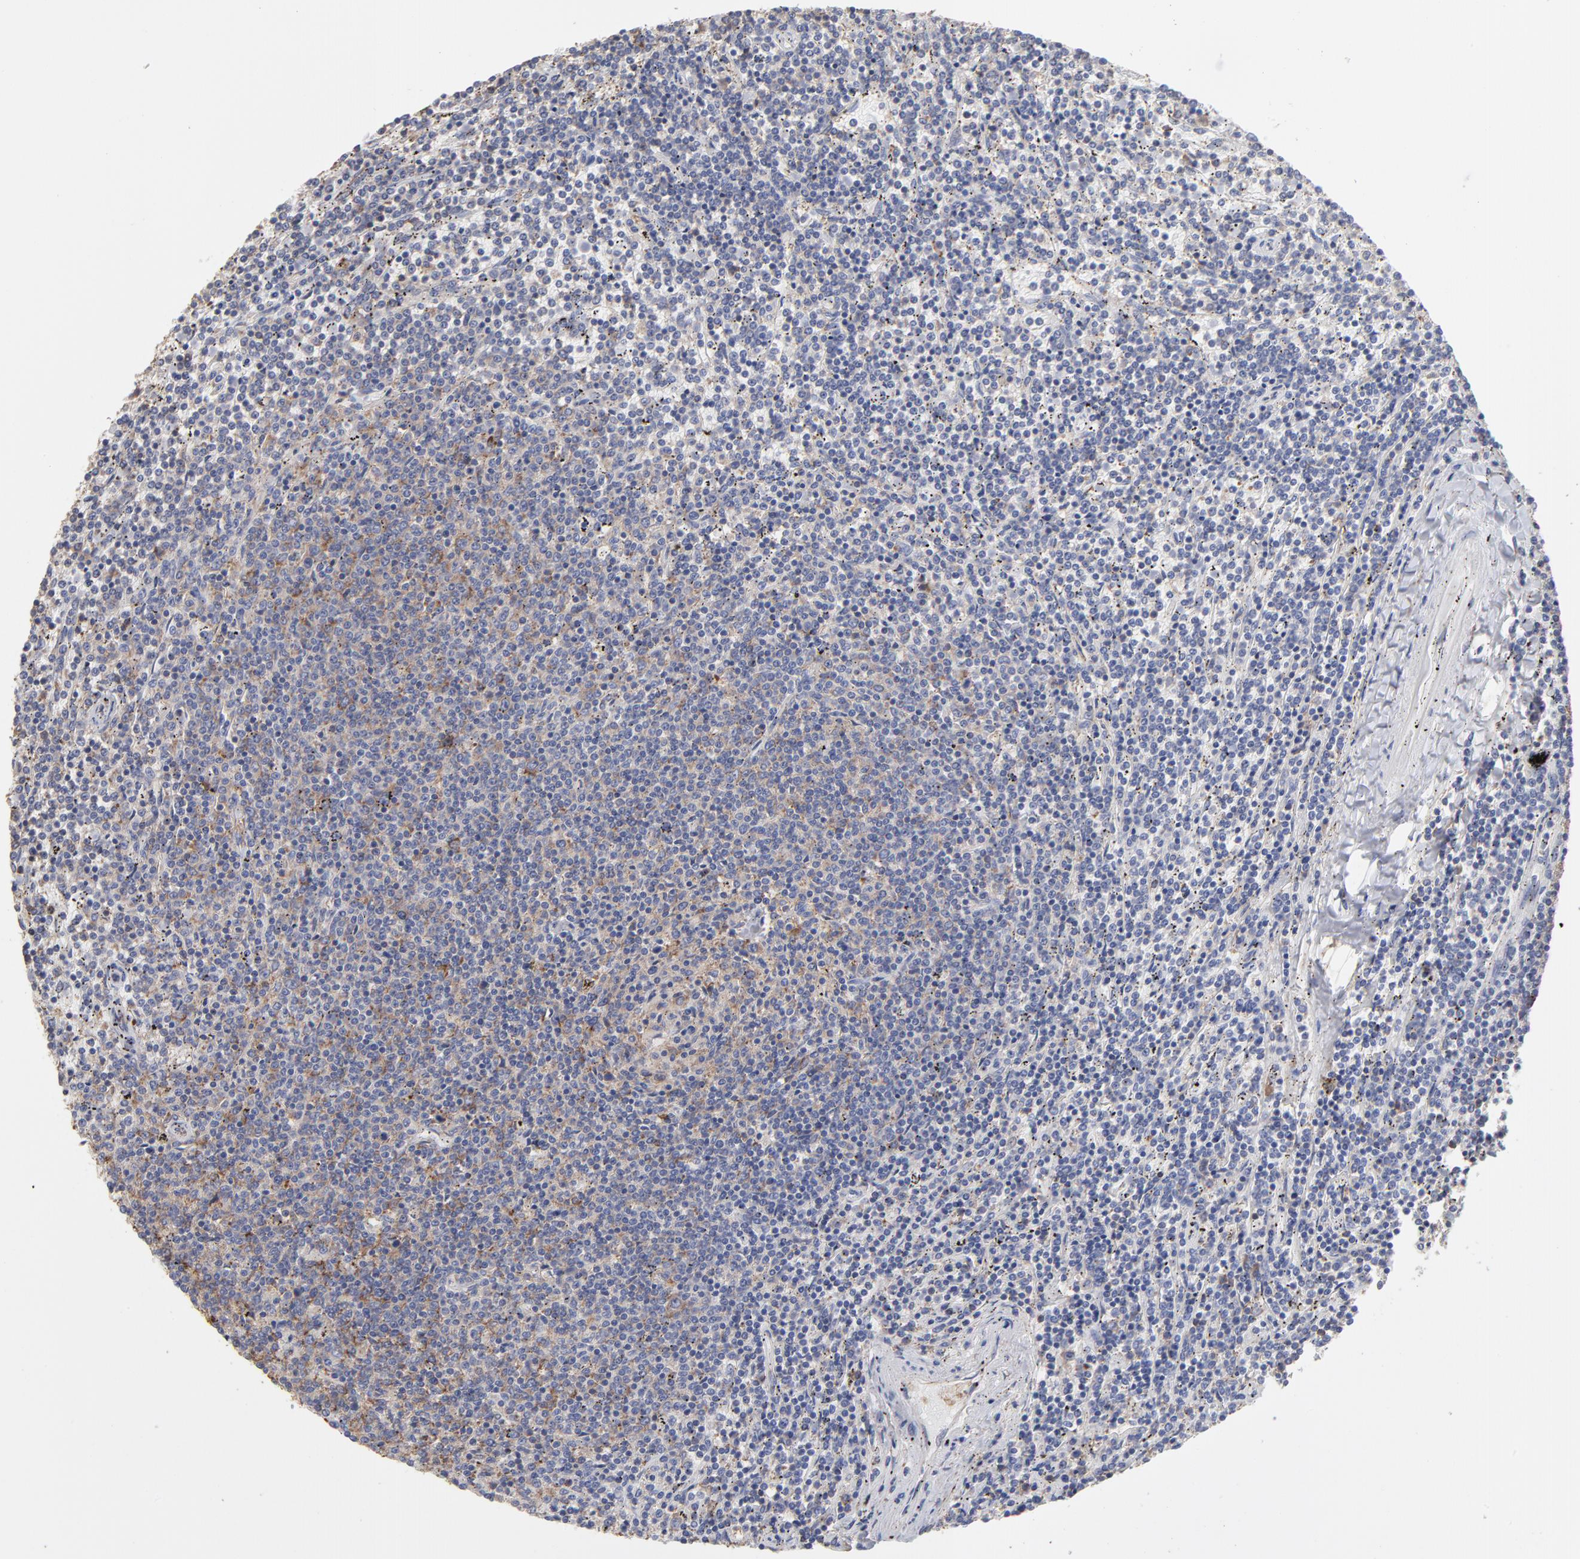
{"staining": {"intensity": "weak", "quantity": "25%-75%", "location": "cytoplasmic/membranous"}, "tissue": "lymphoma", "cell_type": "Tumor cells", "image_type": "cancer", "snomed": [{"axis": "morphology", "description": "Malignant lymphoma, non-Hodgkin's type, Low grade"}, {"axis": "topography", "description": "Spleen"}], "caption": "The photomicrograph shows a brown stain indicating the presence of a protein in the cytoplasmic/membranous of tumor cells in lymphoma.", "gene": "RPL3", "patient": {"sex": "female", "age": 50}}